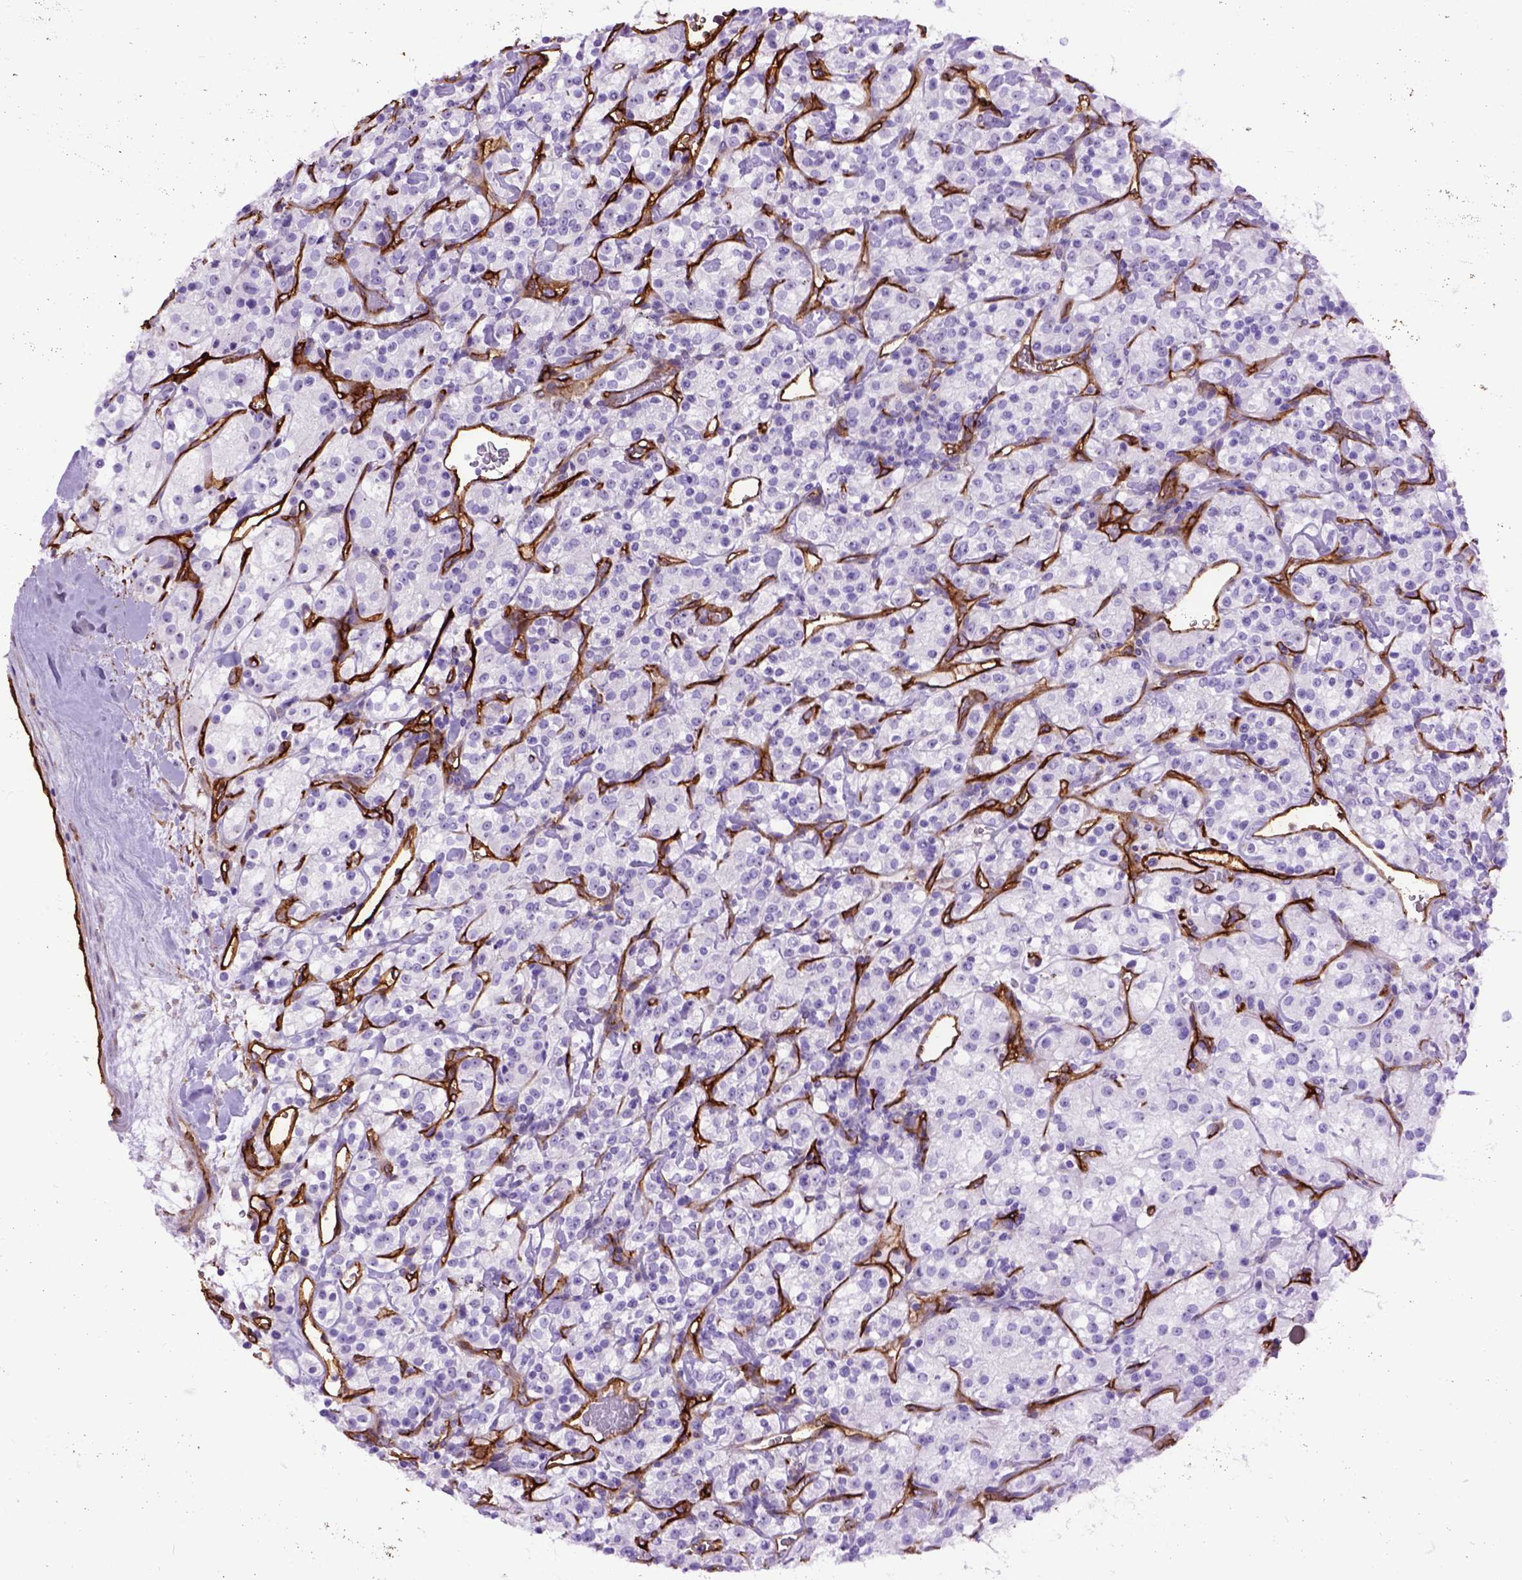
{"staining": {"intensity": "negative", "quantity": "none", "location": "none"}, "tissue": "renal cancer", "cell_type": "Tumor cells", "image_type": "cancer", "snomed": [{"axis": "morphology", "description": "Adenocarcinoma, NOS"}, {"axis": "topography", "description": "Kidney"}], "caption": "High power microscopy micrograph of an immunohistochemistry (IHC) histopathology image of renal cancer, revealing no significant expression in tumor cells.", "gene": "ENG", "patient": {"sex": "male", "age": 77}}